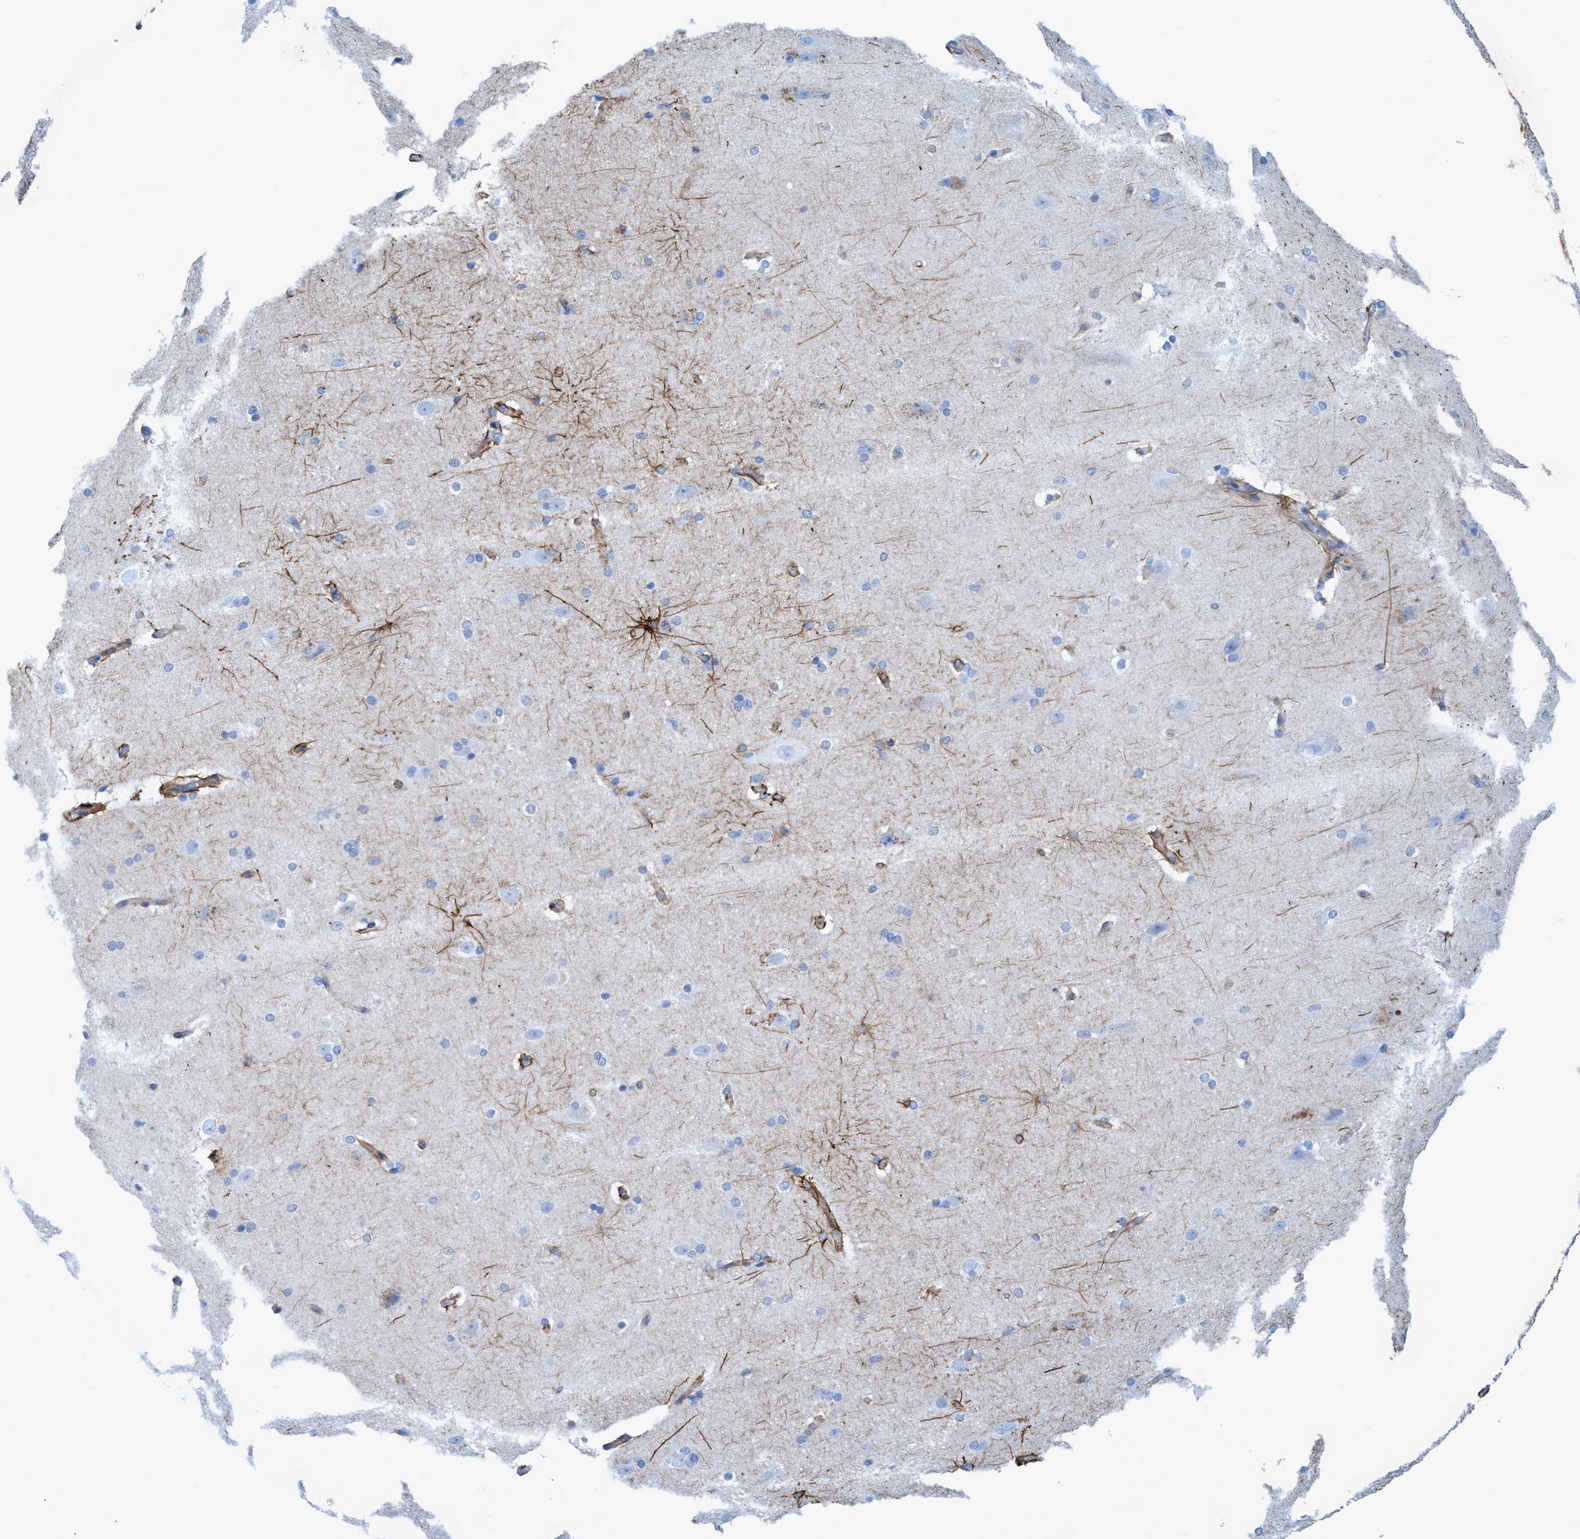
{"staining": {"intensity": "weak", "quantity": ">75%", "location": "cytoplasmic/membranous"}, "tissue": "cerebral cortex", "cell_type": "Endothelial cells", "image_type": "normal", "snomed": [{"axis": "morphology", "description": "Normal tissue, NOS"}, {"axis": "topography", "description": "Cerebral cortex"}, {"axis": "topography", "description": "Hippocampus"}], "caption": "Endothelial cells demonstrate low levels of weak cytoplasmic/membranous expression in about >75% of cells in unremarkable cerebral cortex.", "gene": "GULP1", "patient": {"sex": "female", "age": 19}}